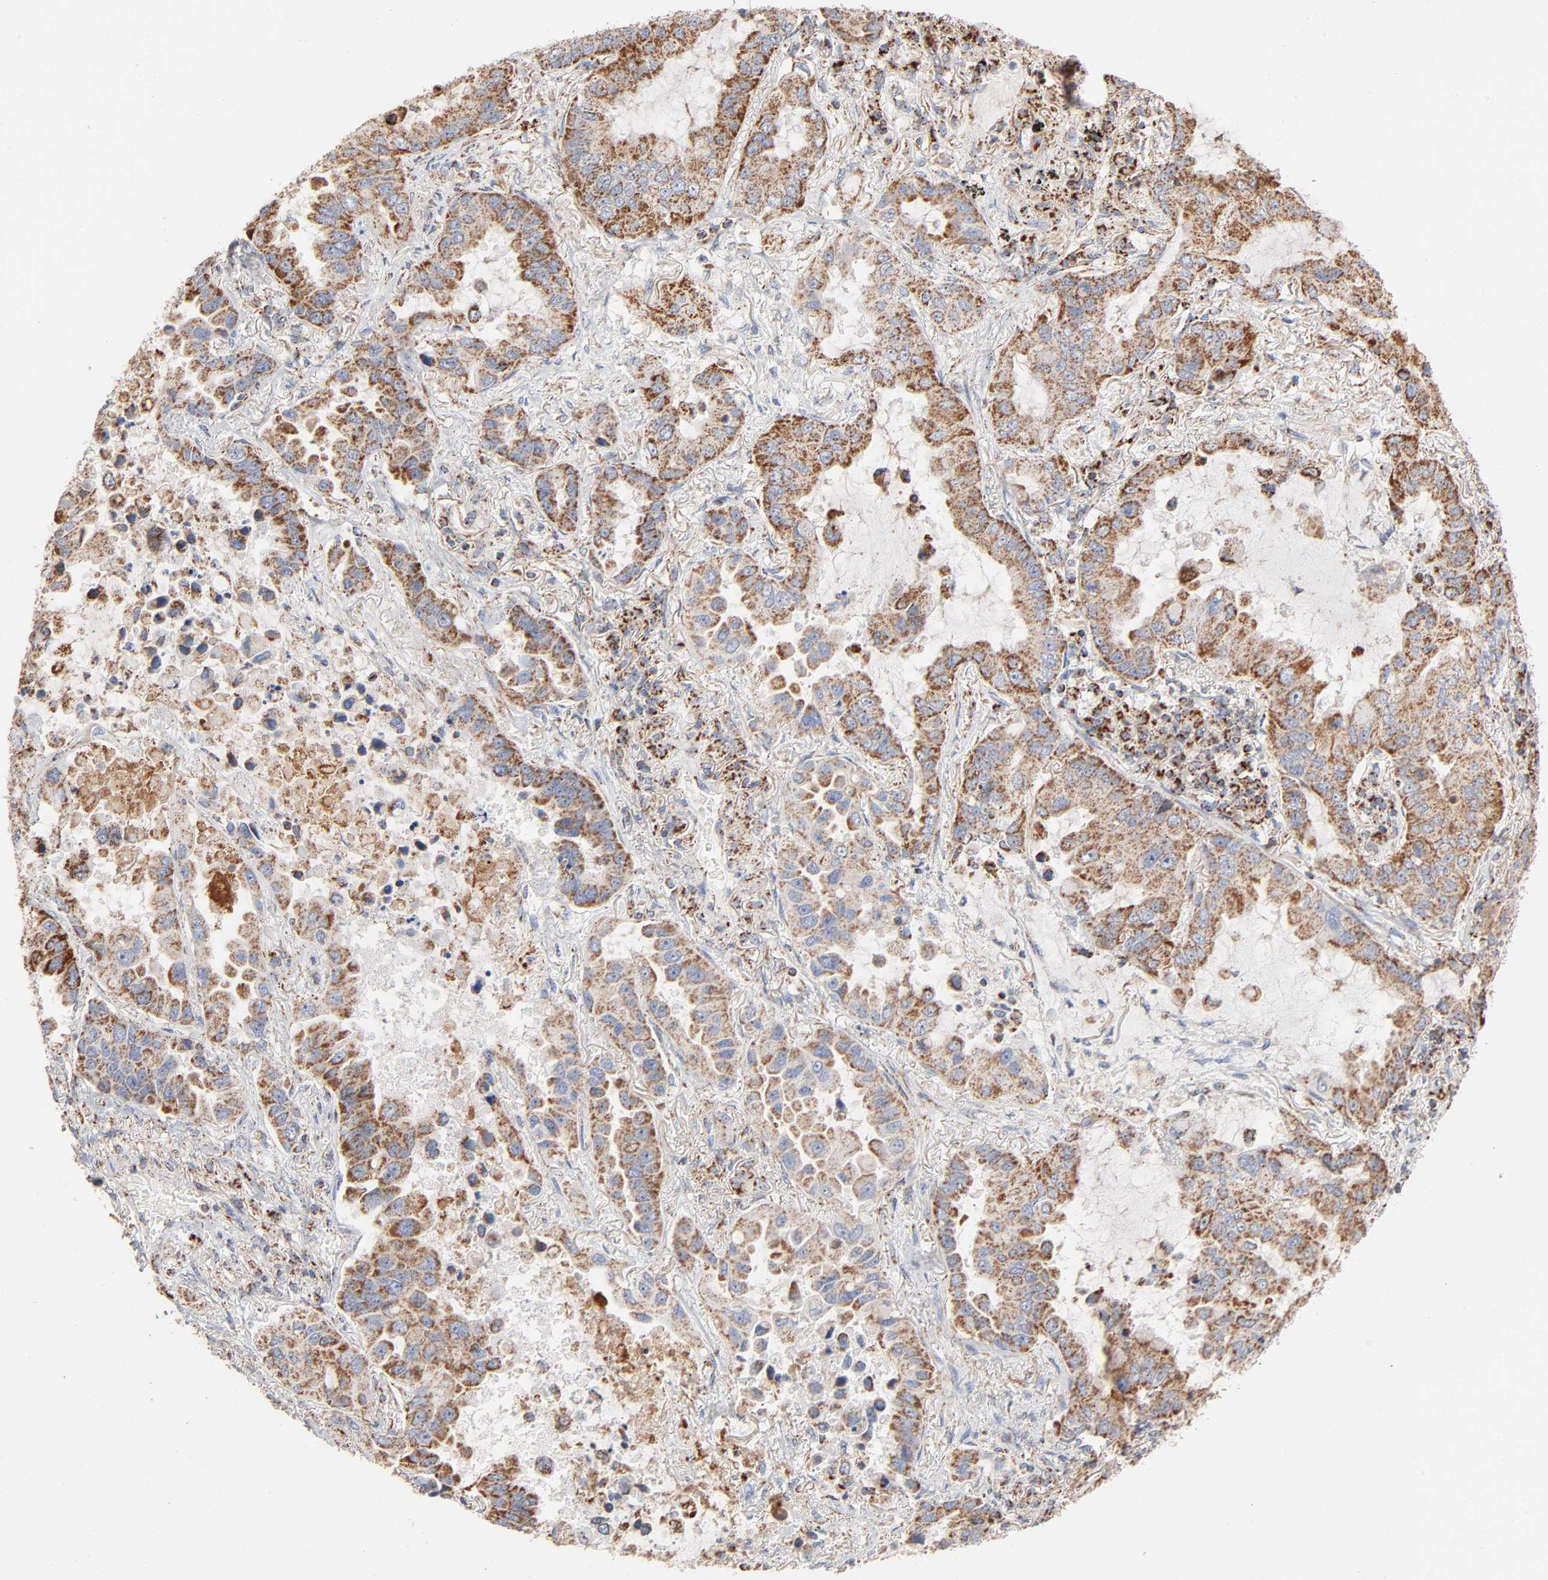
{"staining": {"intensity": "strong", "quantity": ">75%", "location": "cytoplasmic/membranous"}, "tissue": "lung cancer", "cell_type": "Tumor cells", "image_type": "cancer", "snomed": [{"axis": "morphology", "description": "Adenocarcinoma, NOS"}, {"axis": "topography", "description": "Lung"}], "caption": "A photomicrograph showing strong cytoplasmic/membranous staining in about >75% of tumor cells in adenocarcinoma (lung), as visualized by brown immunohistochemical staining.", "gene": "UQCRC1", "patient": {"sex": "male", "age": 64}}